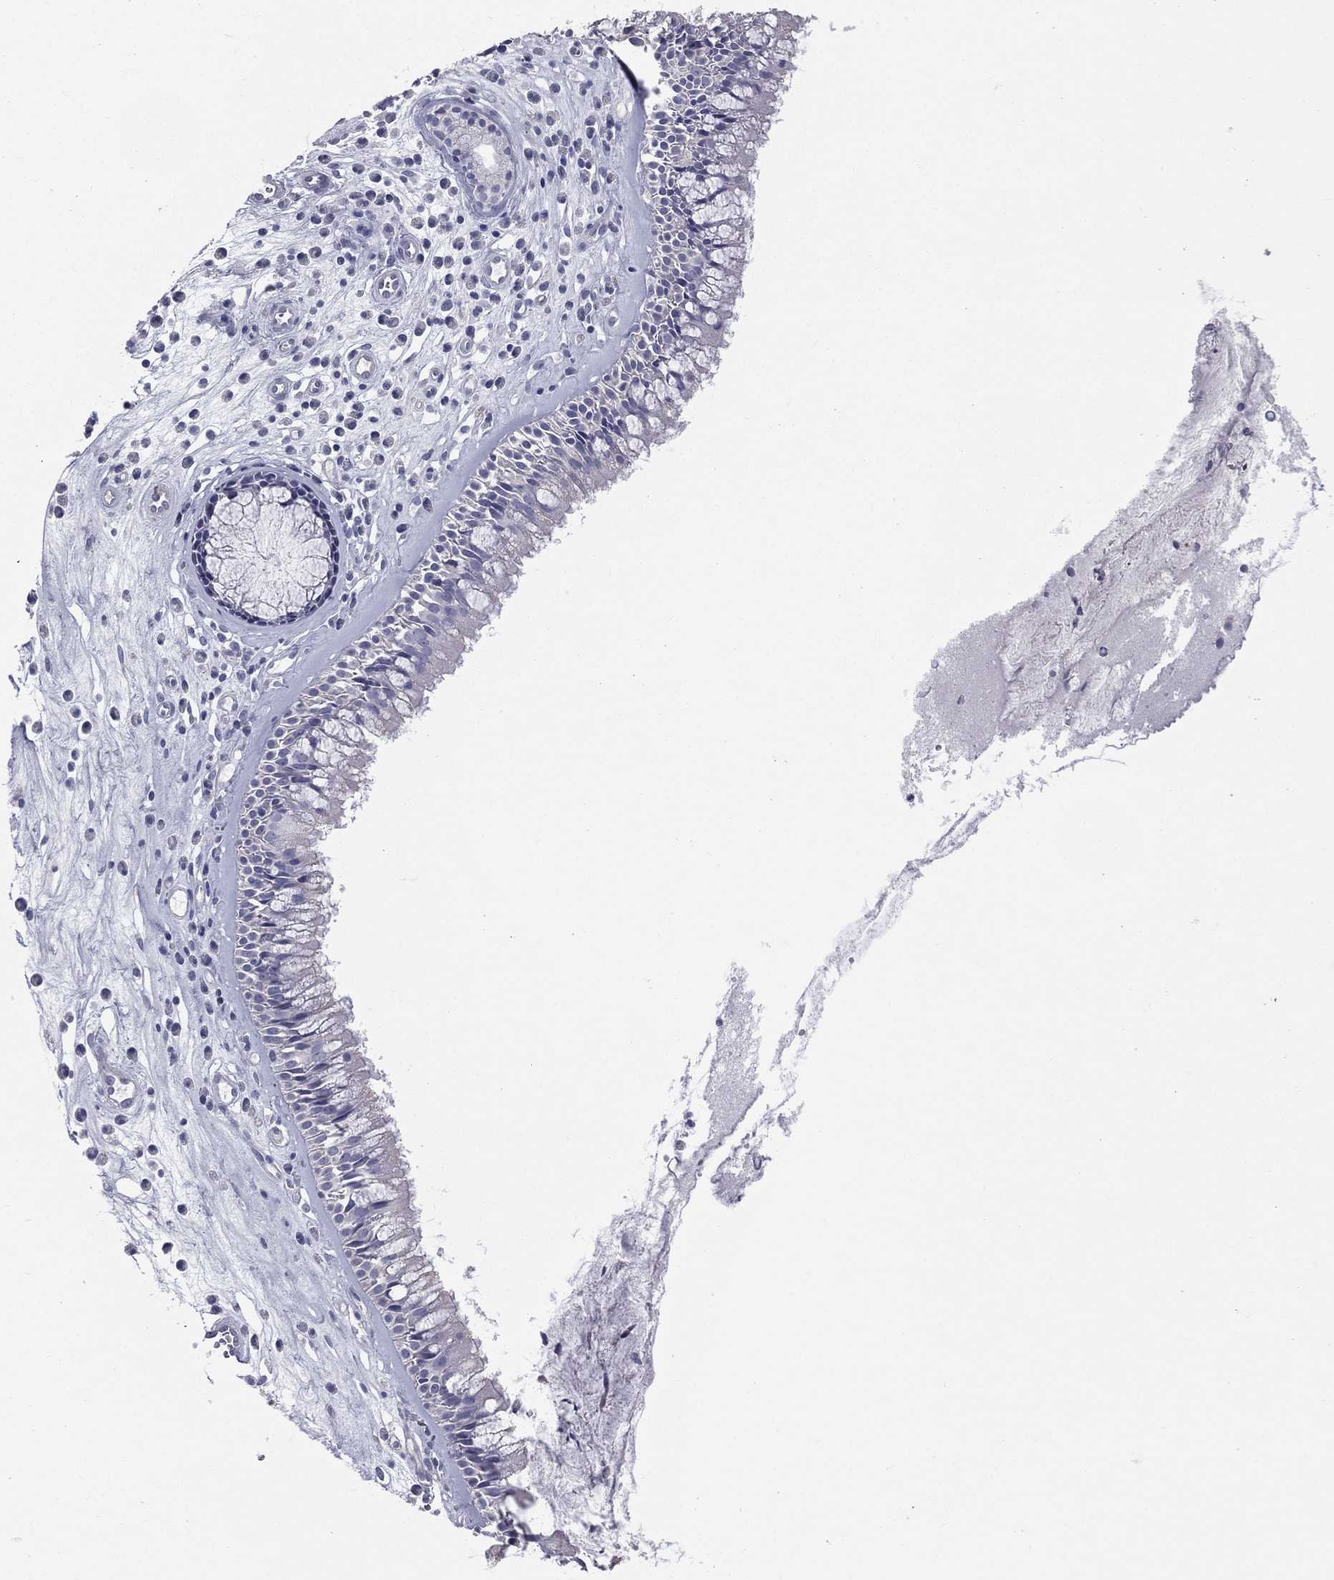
{"staining": {"intensity": "negative", "quantity": "none", "location": "none"}, "tissue": "nasopharynx", "cell_type": "Respiratory epithelial cells", "image_type": "normal", "snomed": [{"axis": "morphology", "description": "Normal tissue, NOS"}, {"axis": "topography", "description": "Nasopharynx"}], "caption": "An IHC micrograph of benign nasopharynx is shown. There is no staining in respiratory epithelial cells of nasopharynx. (Stains: DAB immunohistochemistry (IHC) with hematoxylin counter stain, Microscopy: brightfield microscopy at high magnification).", "gene": "STK31", "patient": {"sex": "male", "age": 57}}